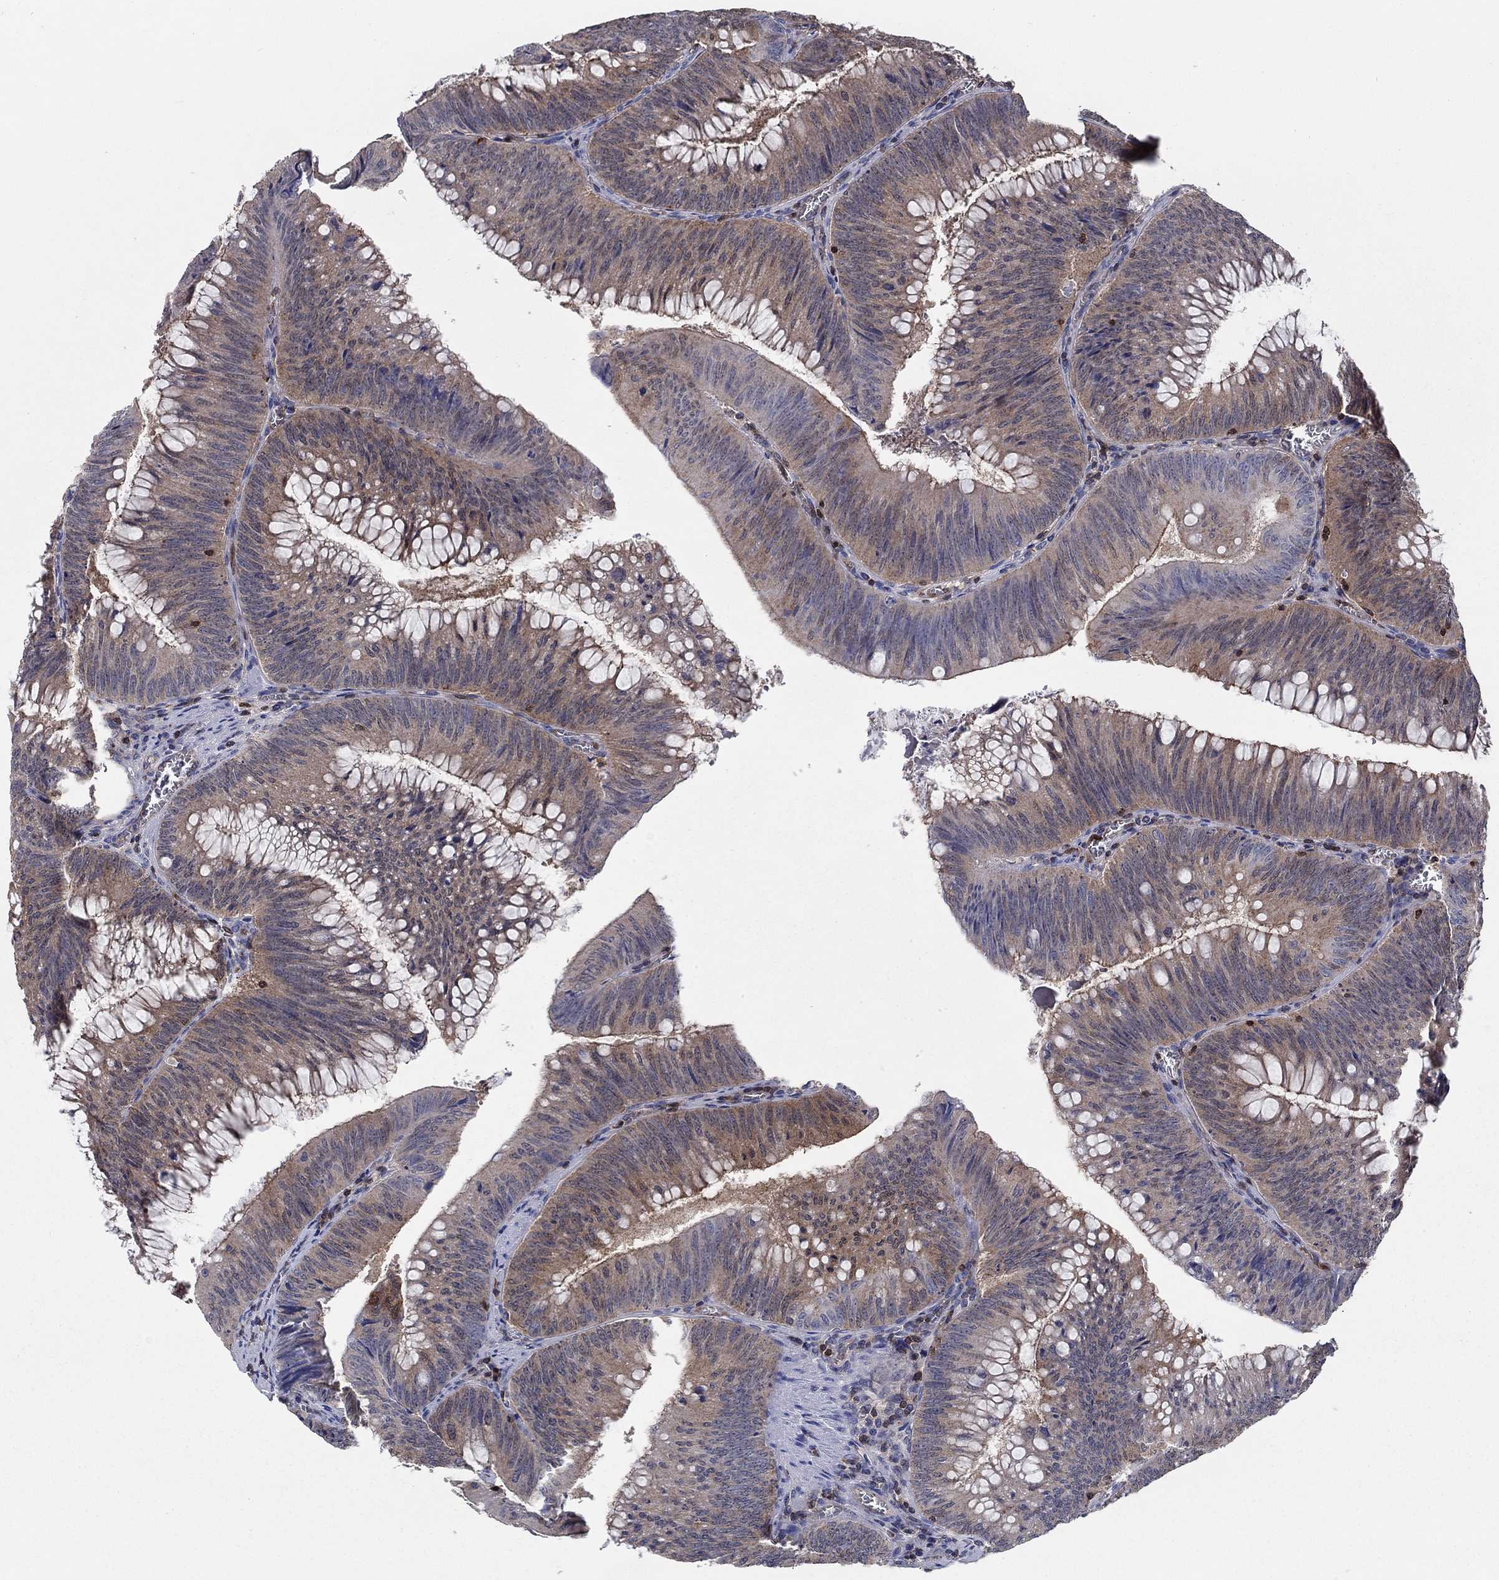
{"staining": {"intensity": "moderate", "quantity": "25%-75%", "location": "cytoplasmic/membranous"}, "tissue": "colorectal cancer", "cell_type": "Tumor cells", "image_type": "cancer", "snomed": [{"axis": "morphology", "description": "Adenocarcinoma, NOS"}, {"axis": "topography", "description": "Rectum"}], "caption": "Moderate cytoplasmic/membranous protein positivity is present in about 25%-75% of tumor cells in colorectal adenocarcinoma.", "gene": "AGFG2", "patient": {"sex": "female", "age": 72}}